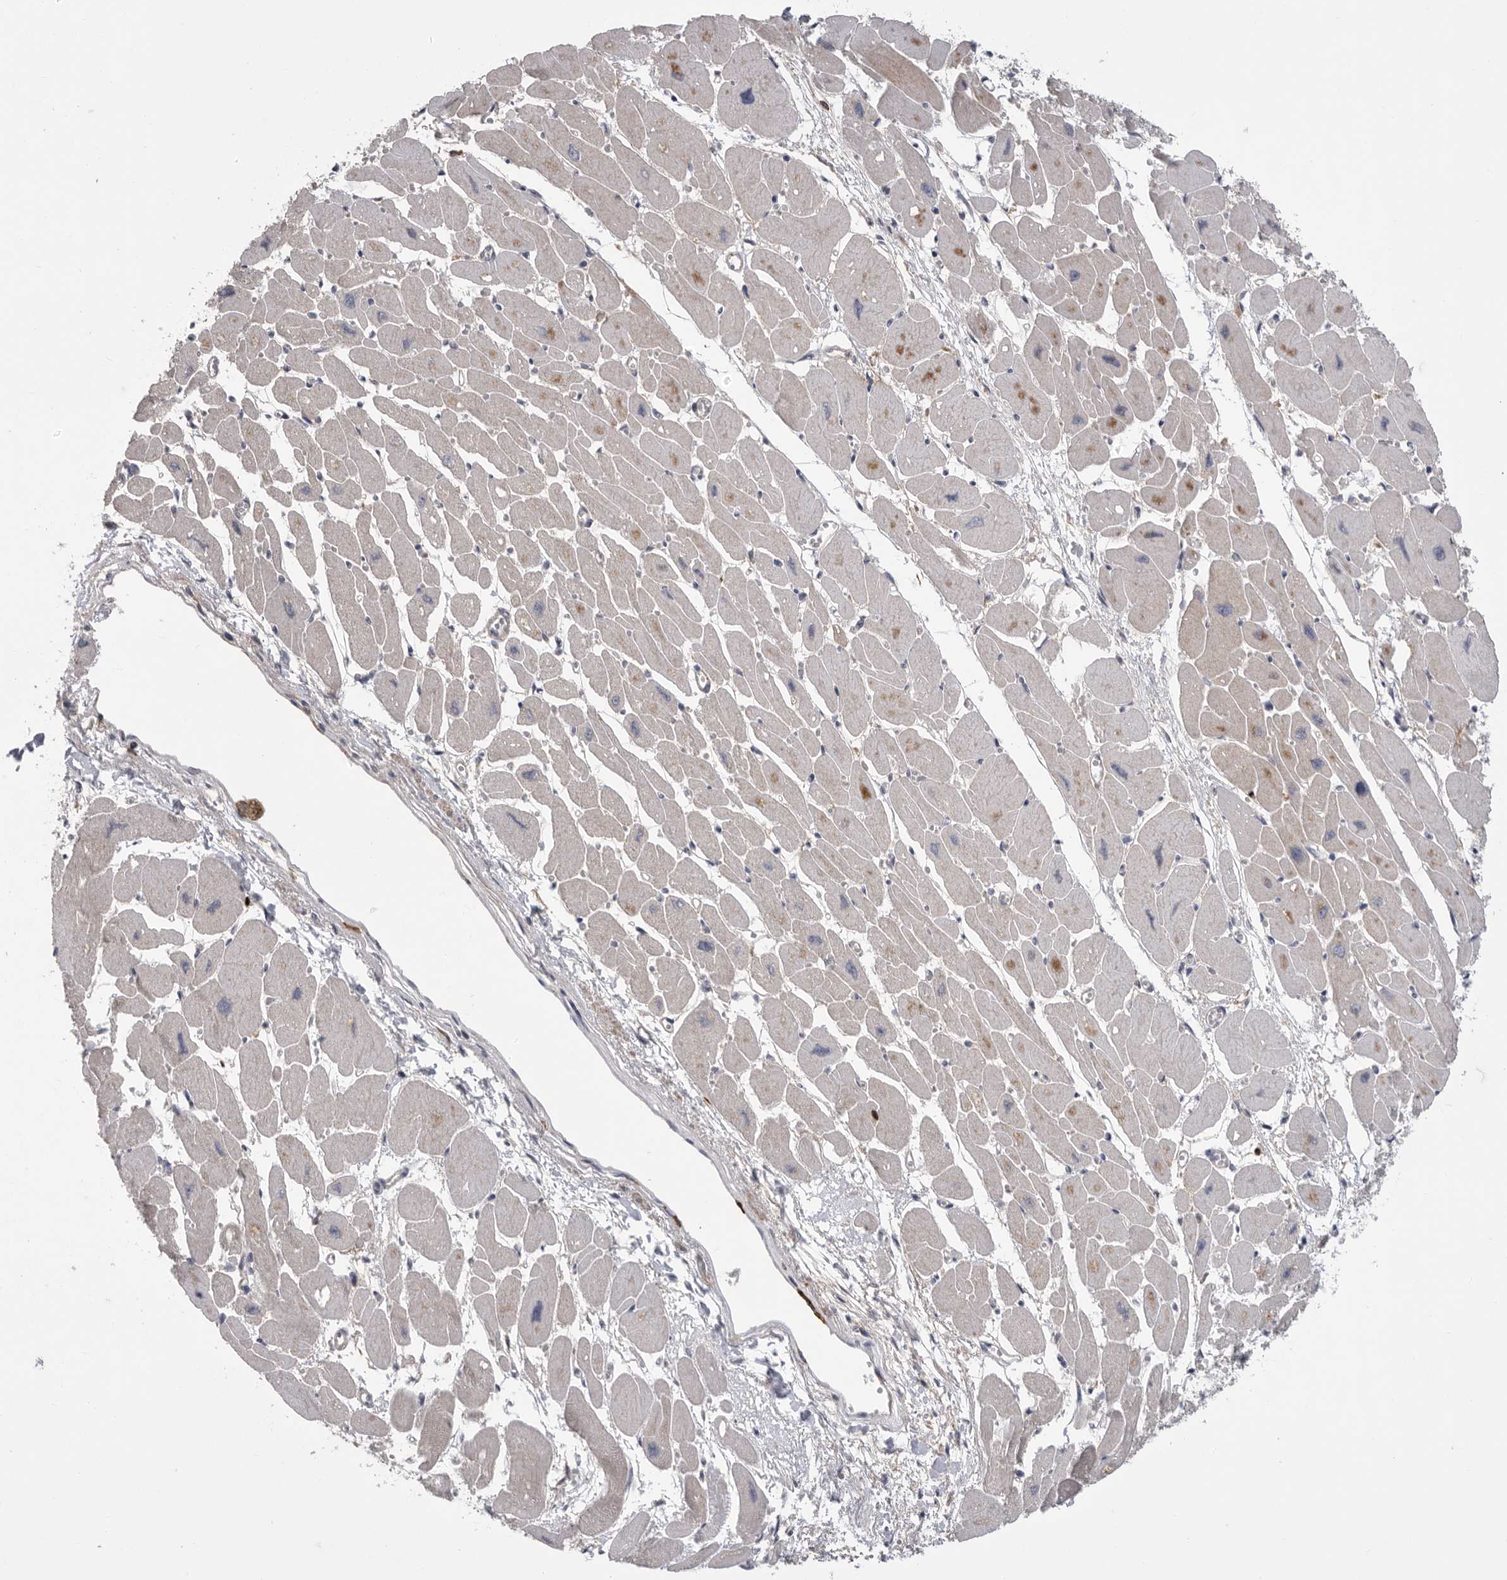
{"staining": {"intensity": "weak", "quantity": "25%-75%", "location": "cytoplasmic/membranous"}, "tissue": "heart muscle", "cell_type": "Cardiomyocytes", "image_type": "normal", "snomed": [{"axis": "morphology", "description": "Normal tissue, NOS"}, {"axis": "topography", "description": "Heart"}], "caption": "A brown stain highlights weak cytoplasmic/membranous staining of a protein in cardiomyocytes of normal human heart muscle. Using DAB (3,3'-diaminobenzidine) (brown) and hematoxylin (blue) stains, captured at high magnification using brightfield microscopy.", "gene": "SIGLEC10", "patient": {"sex": "female", "age": 54}}